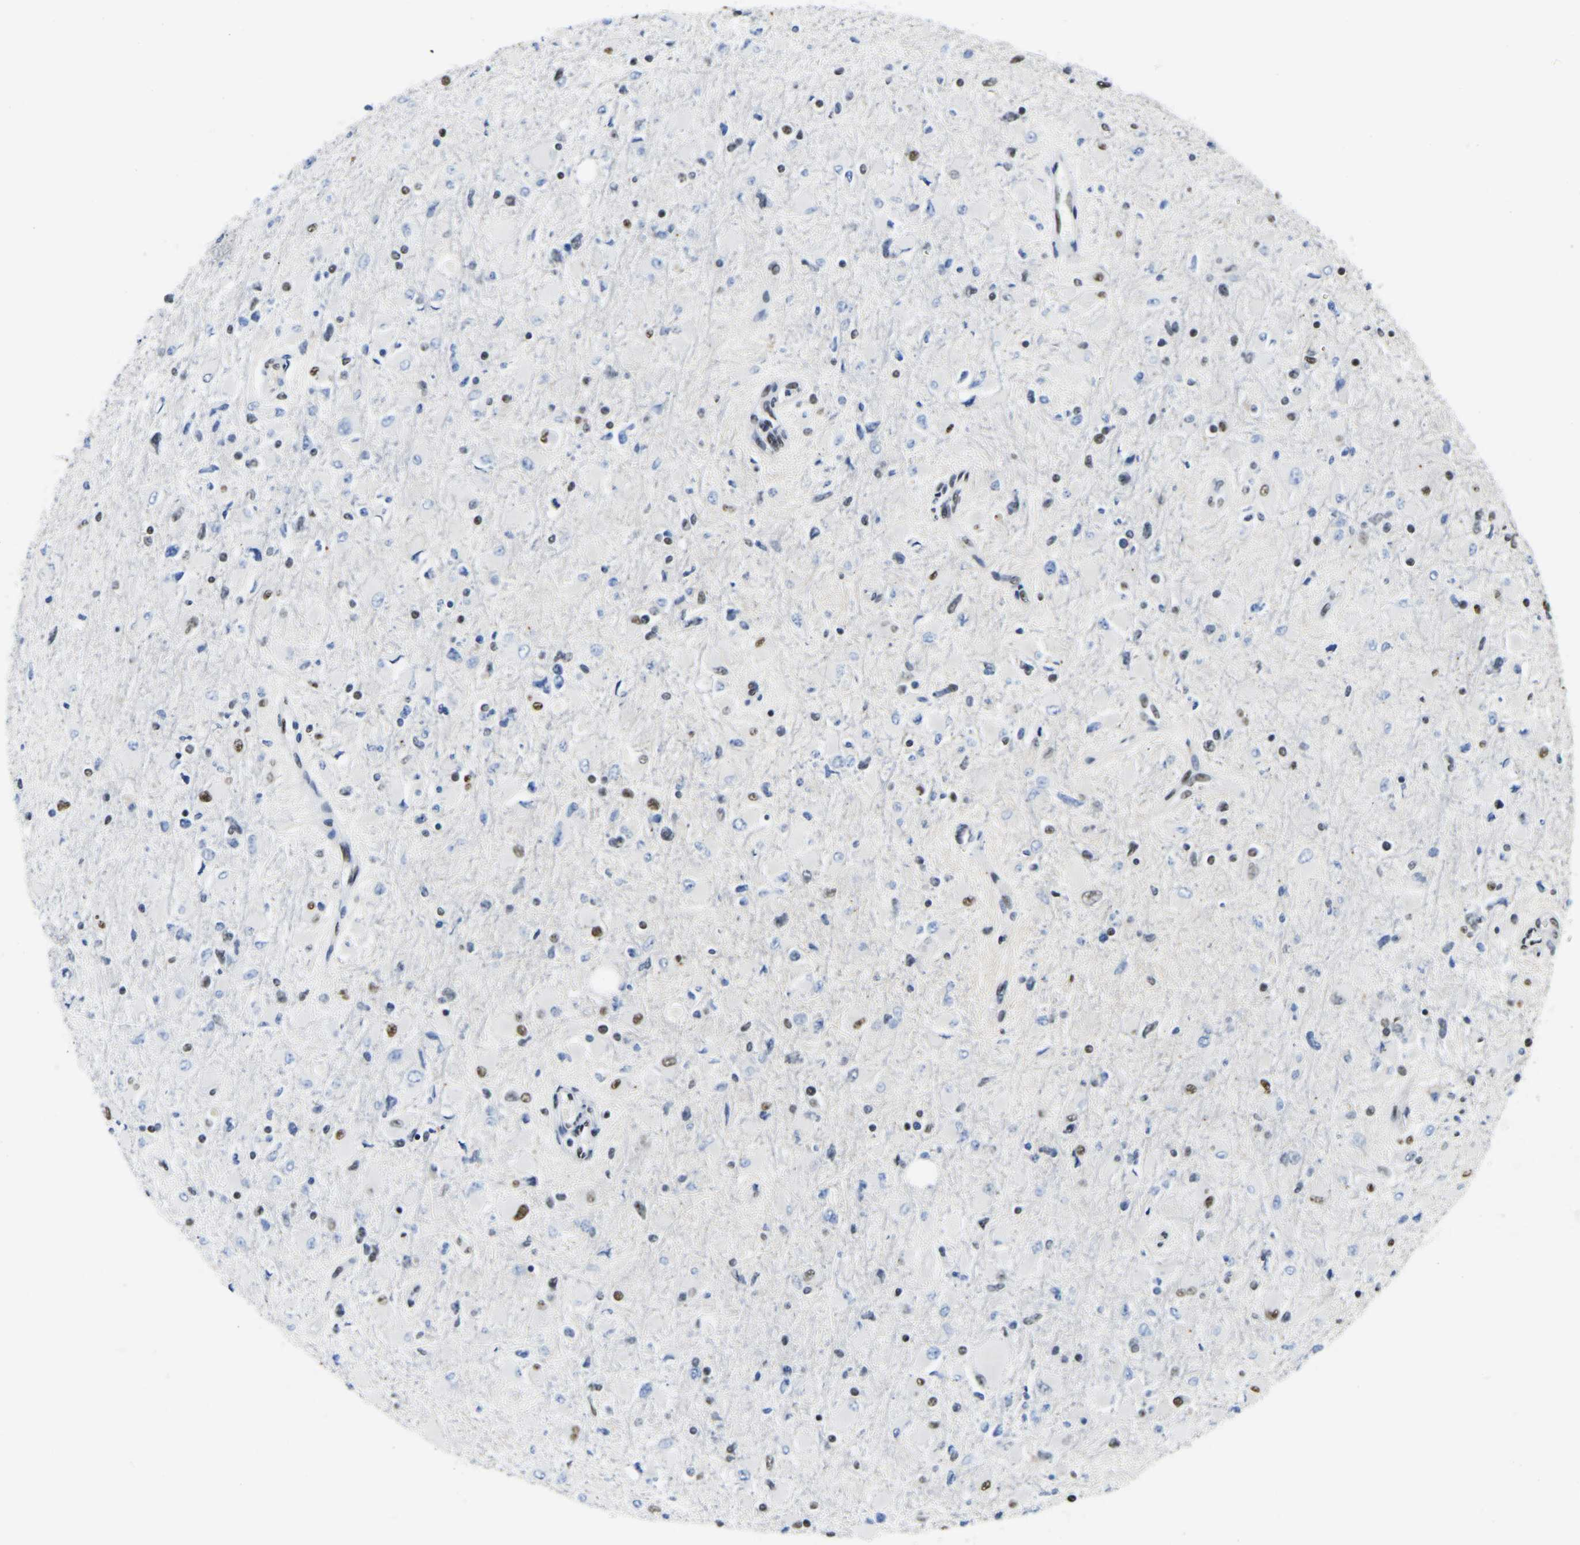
{"staining": {"intensity": "moderate", "quantity": "25%-75%", "location": "nuclear"}, "tissue": "glioma", "cell_type": "Tumor cells", "image_type": "cancer", "snomed": [{"axis": "morphology", "description": "Glioma, malignant, High grade"}, {"axis": "topography", "description": "Cerebral cortex"}], "caption": "The immunohistochemical stain shows moderate nuclear positivity in tumor cells of glioma tissue.", "gene": "UBA1", "patient": {"sex": "female", "age": 36}}